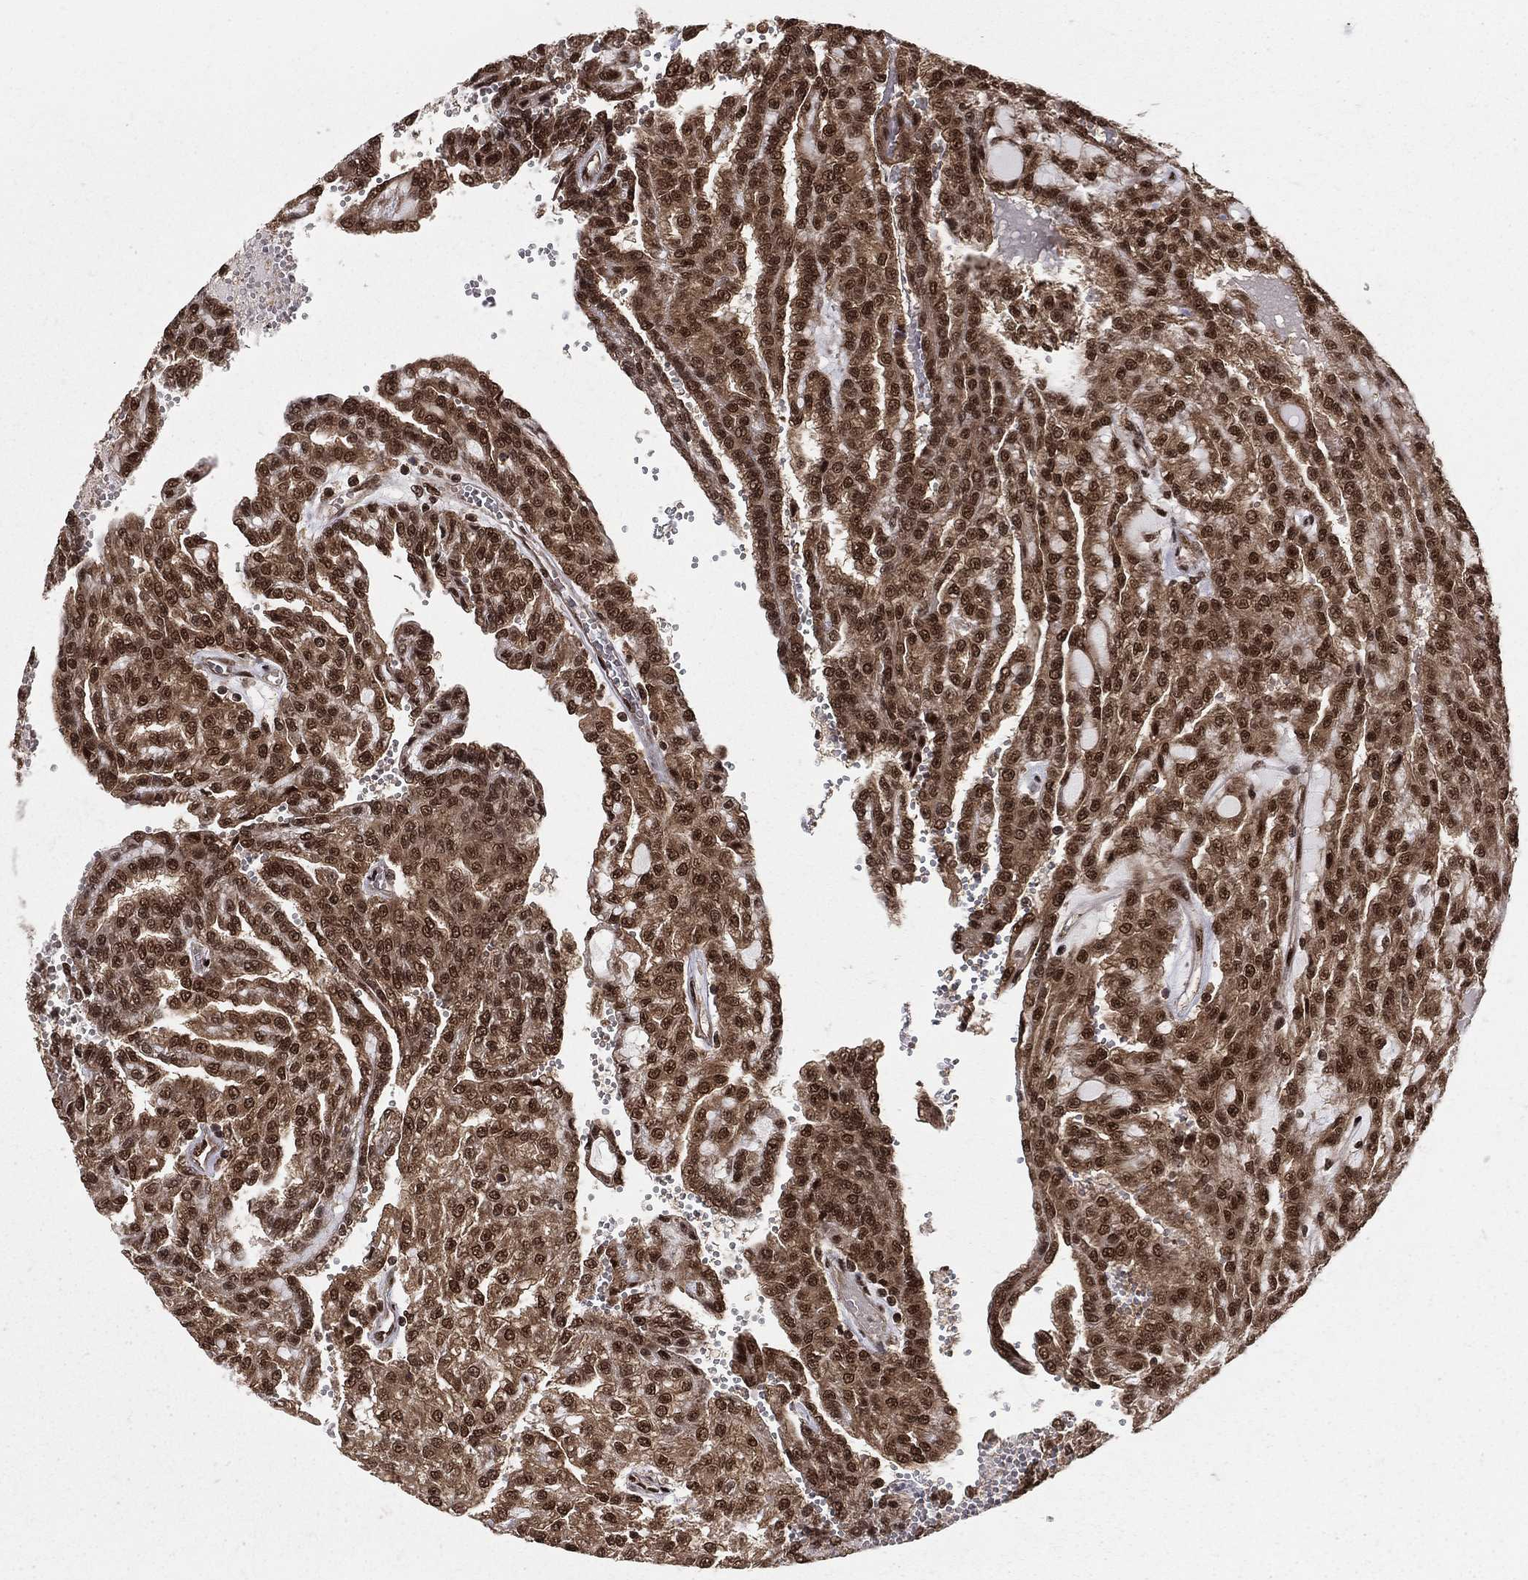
{"staining": {"intensity": "strong", "quantity": ">75%", "location": "cytoplasmic/membranous,nuclear"}, "tissue": "renal cancer", "cell_type": "Tumor cells", "image_type": "cancer", "snomed": [{"axis": "morphology", "description": "Adenocarcinoma, NOS"}, {"axis": "topography", "description": "Kidney"}], "caption": "Approximately >75% of tumor cells in renal cancer (adenocarcinoma) exhibit strong cytoplasmic/membranous and nuclear protein expression as visualized by brown immunohistochemical staining.", "gene": "COPS4", "patient": {"sex": "male", "age": 63}}